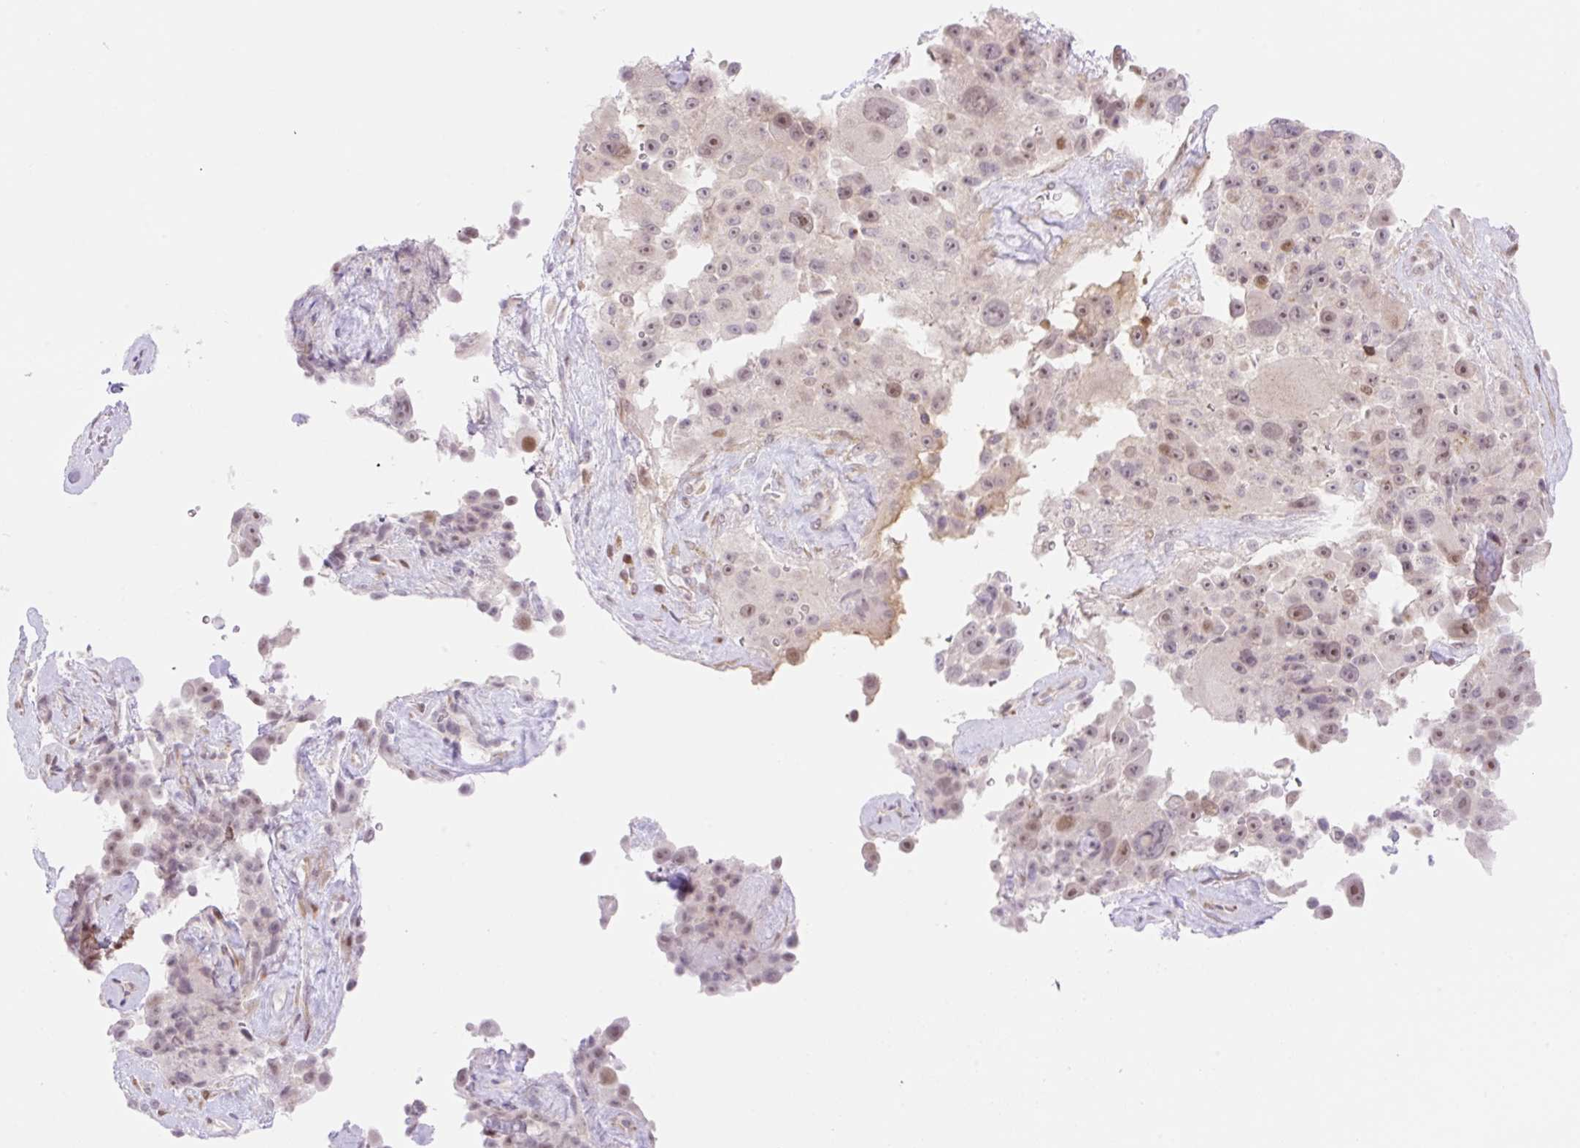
{"staining": {"intensity": "moderate", "quantity": "25%-75%", "location": "nuclear"}, "tissue": "melanoma", "cell_type": "Tumor cells", "image_type": "cancer", "snomed": [{"axis": "morphology", "description": "Malignant melanoma, Metastatic site"}, {"axis": "topography", "description": "Lymph node"}], "caption": "Melanoma stained with a protein marker exhibits moderate staining in tumor cells.", "gene": "ZFP41", "patient": {"sex": "male", "age": 62}}